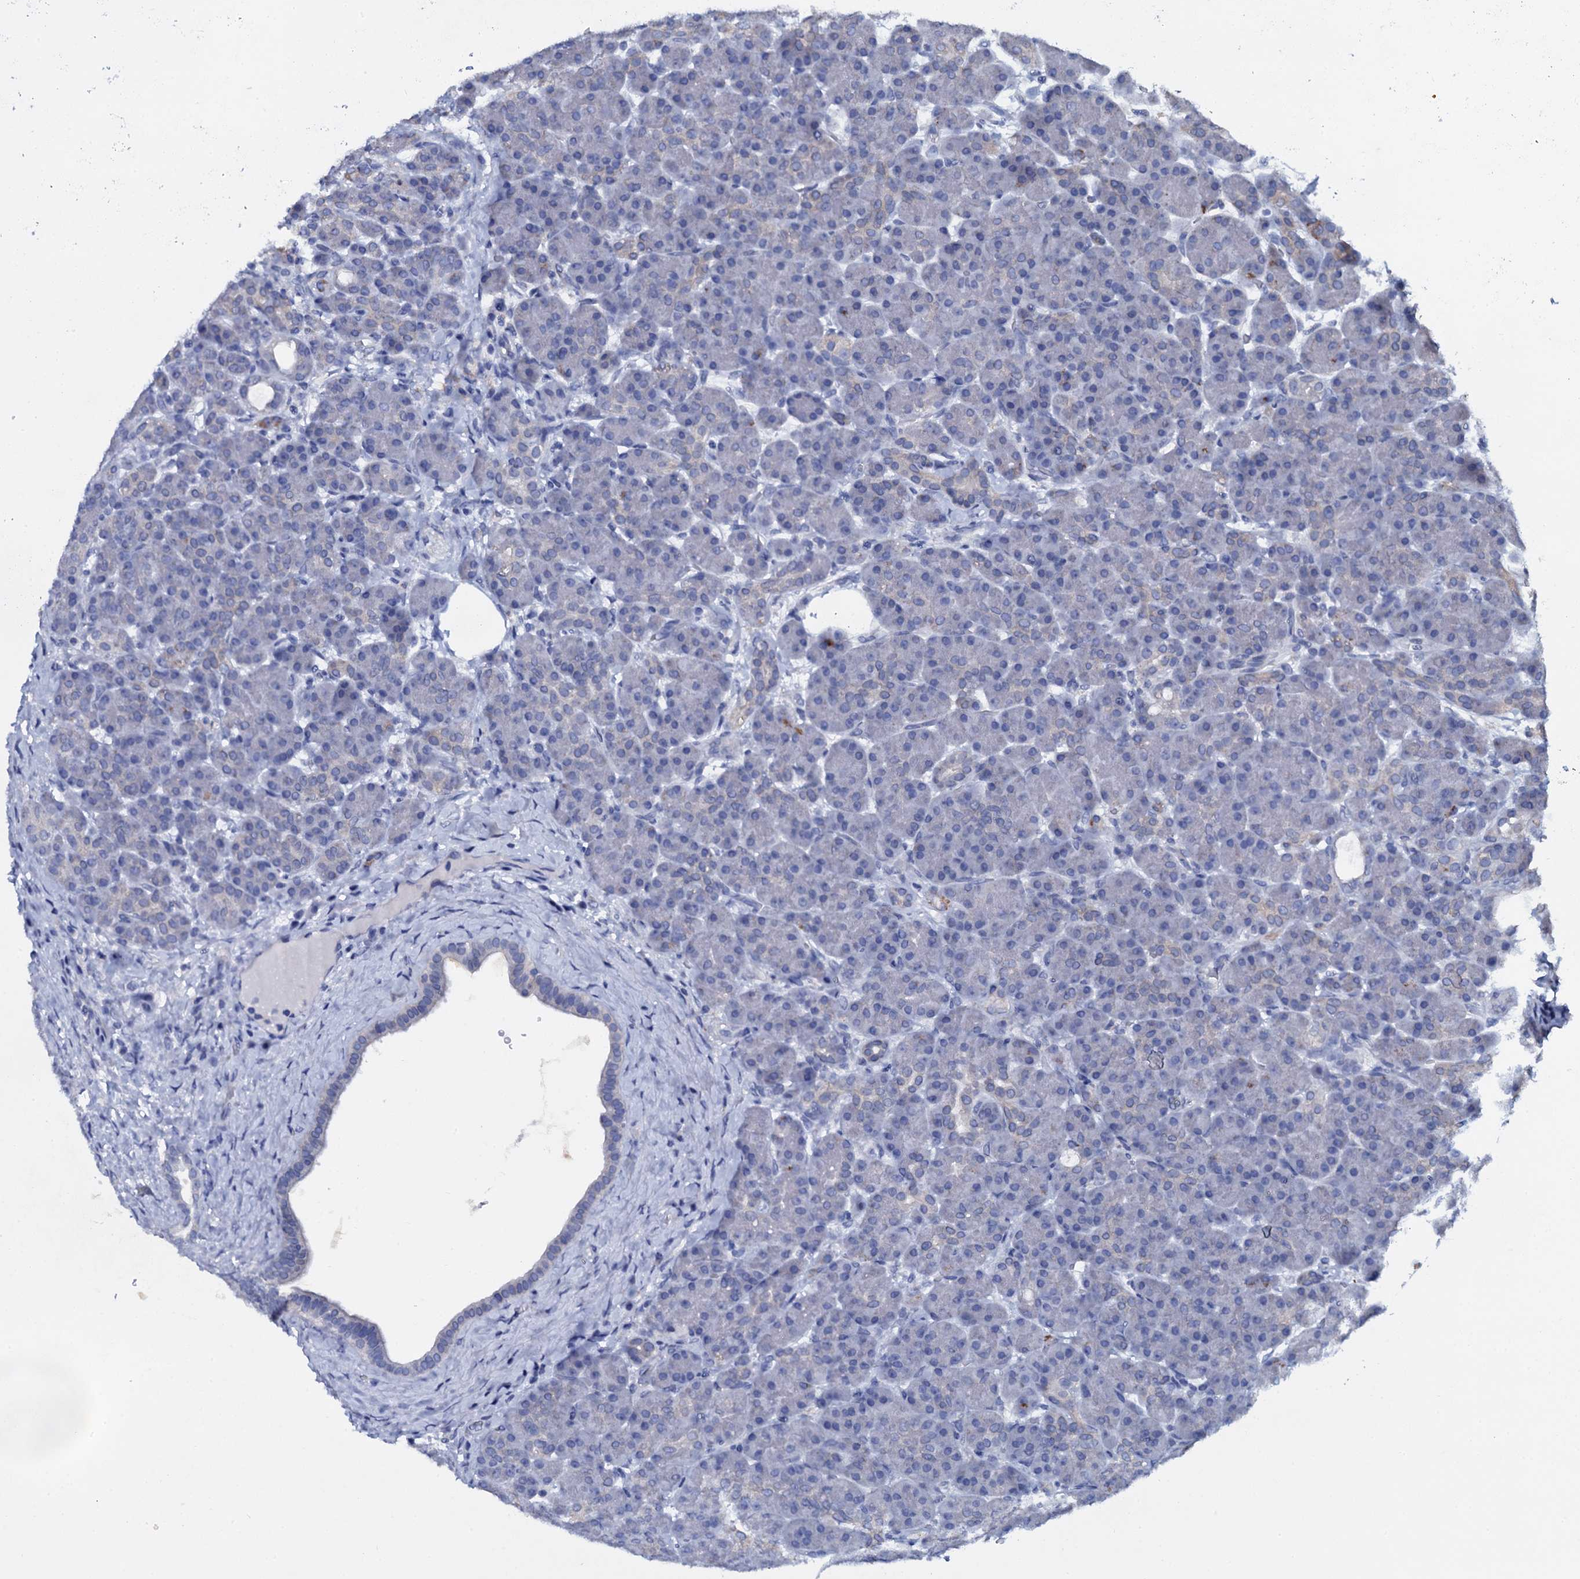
{"staining": {"intensity": "negative", "quantity": "none", "location": "none"}, "tissue": "pancreas", "cell_type": "Exocrine glandular cells", "image_type": "normal", "snomed": [{"axis": "morphology", "description": "Normal tissue, NOS"}, {"axis": "topography", "description": "Pancreas"}], "caption": "This is an immunohistochemistry (IHC) histopathology image of unremarkable pancreas. There is no staining in exocrine glandular cells.", "gene": "SLC37A4", "patient": {"sex": "male", "age": 63}}